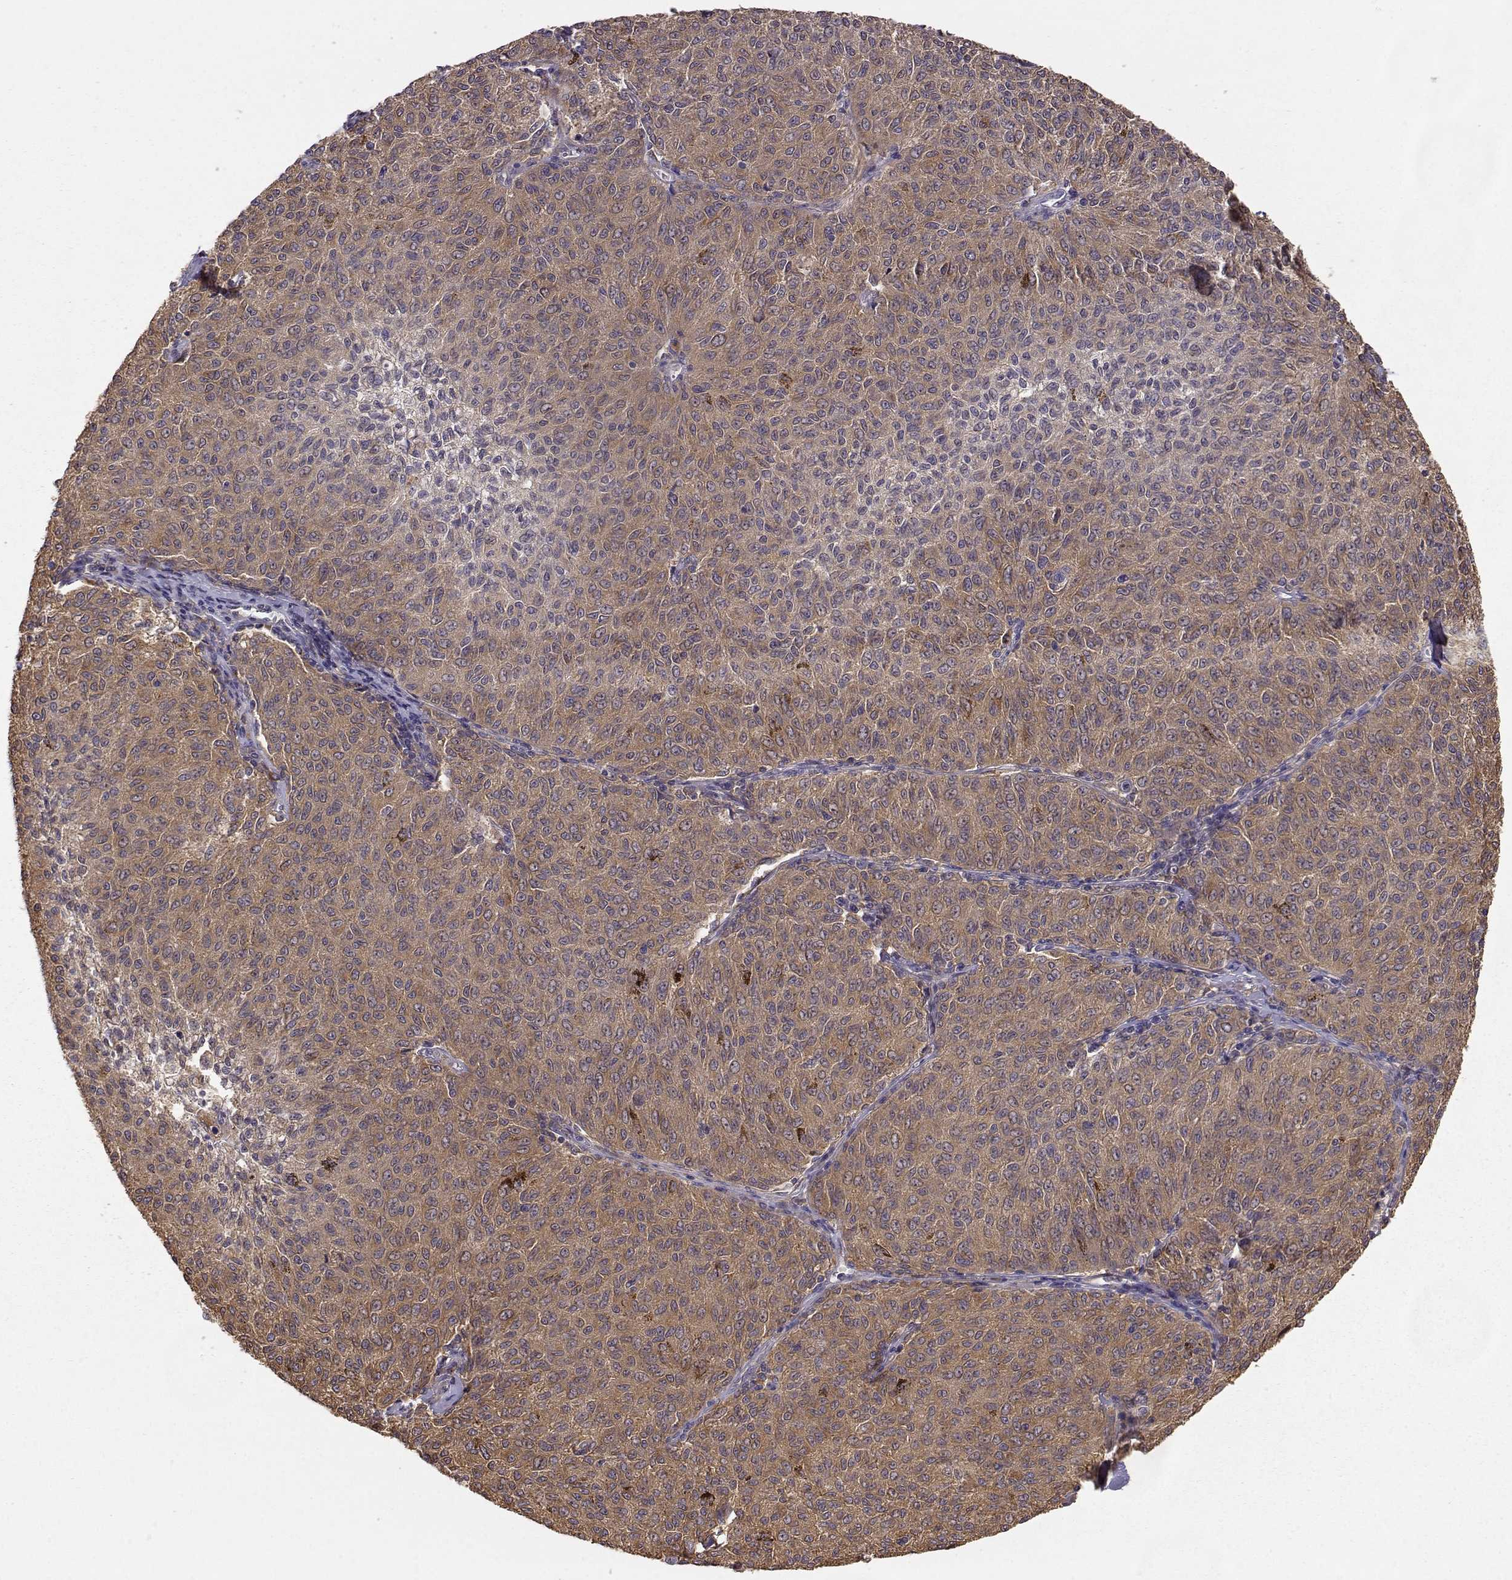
{"staining": {"intensity": "moderate", "quantity": ">75%", "location": "cytoplasmic/membranous"}, "tissue": "melanoma", "cell_type": "Tumor cells", "image_type": "cancer", "snomed": [{"axis": "morphology", "description": "Malignant melanoma, NOS"}, {"axis": "topography", "description": "Skin"}], "caption": "Moderate cytoplasmic/membranous expression for a protein is appreciated in about >75% of tumor cells of malignant melanoma using immunohistochemistry.", "gene": "CRIM1", "patient": {"sex": "female", "age": 72}}